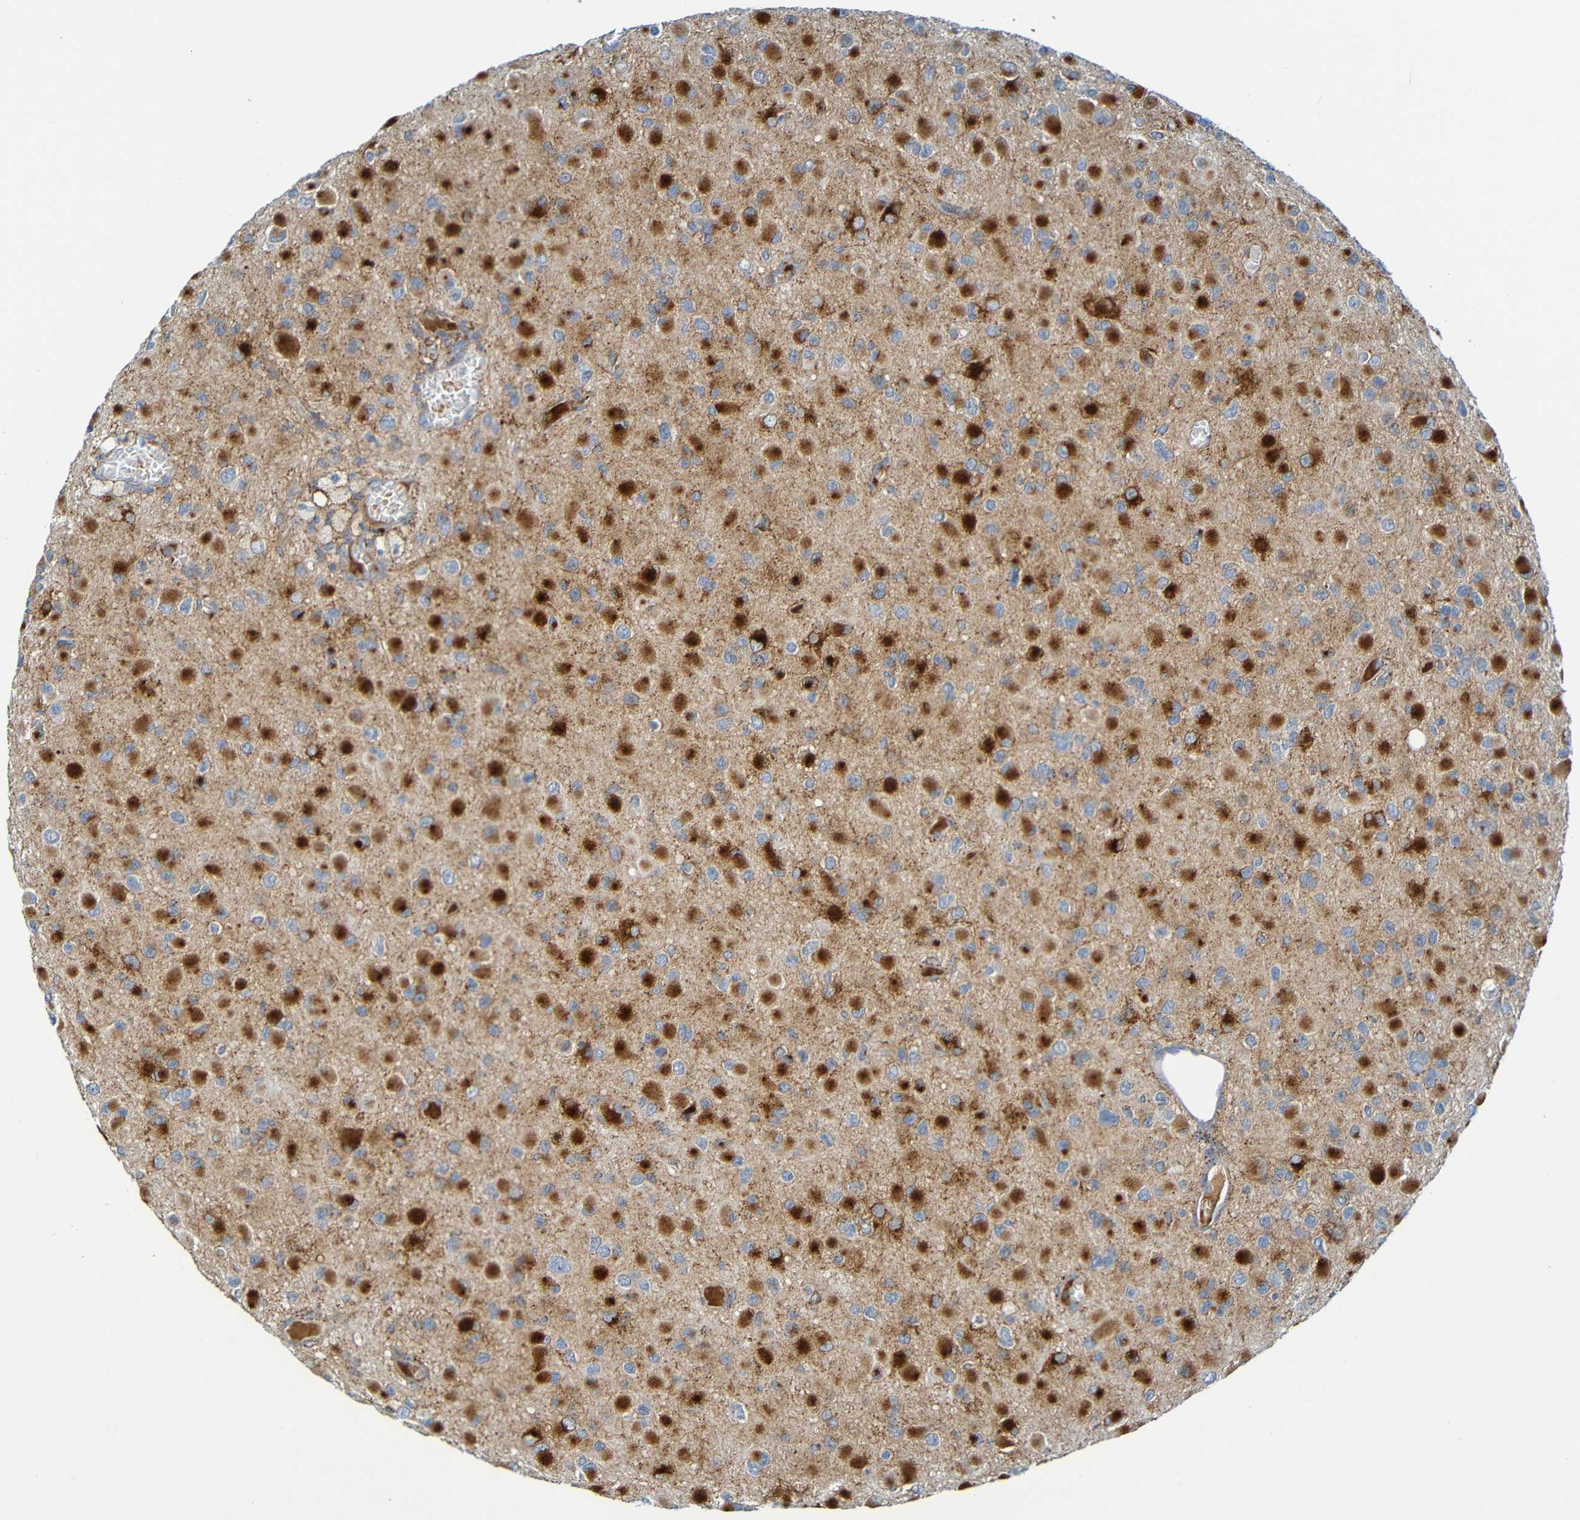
{"staining": {"intensity": "strong", "quantity": ">75%", "location": "cytoplasmic/membranous"}, "tissue": "glioma", "cell_type": "Tumor cells", "image_type": "cancer", "snomed": [{"axis": "morphology", "description": "Glioma, malignant, Low grade"}, {"axis": "topography", "description": "Brain"}], "caption": "IHC of human malignant glioma (low-grade) exhibits high levels of strong cytoplasmic/membranous staining in approximately >75% of tumor cells.", "gene": "IL10", "patient": {"sex": "male", "age": 42}}